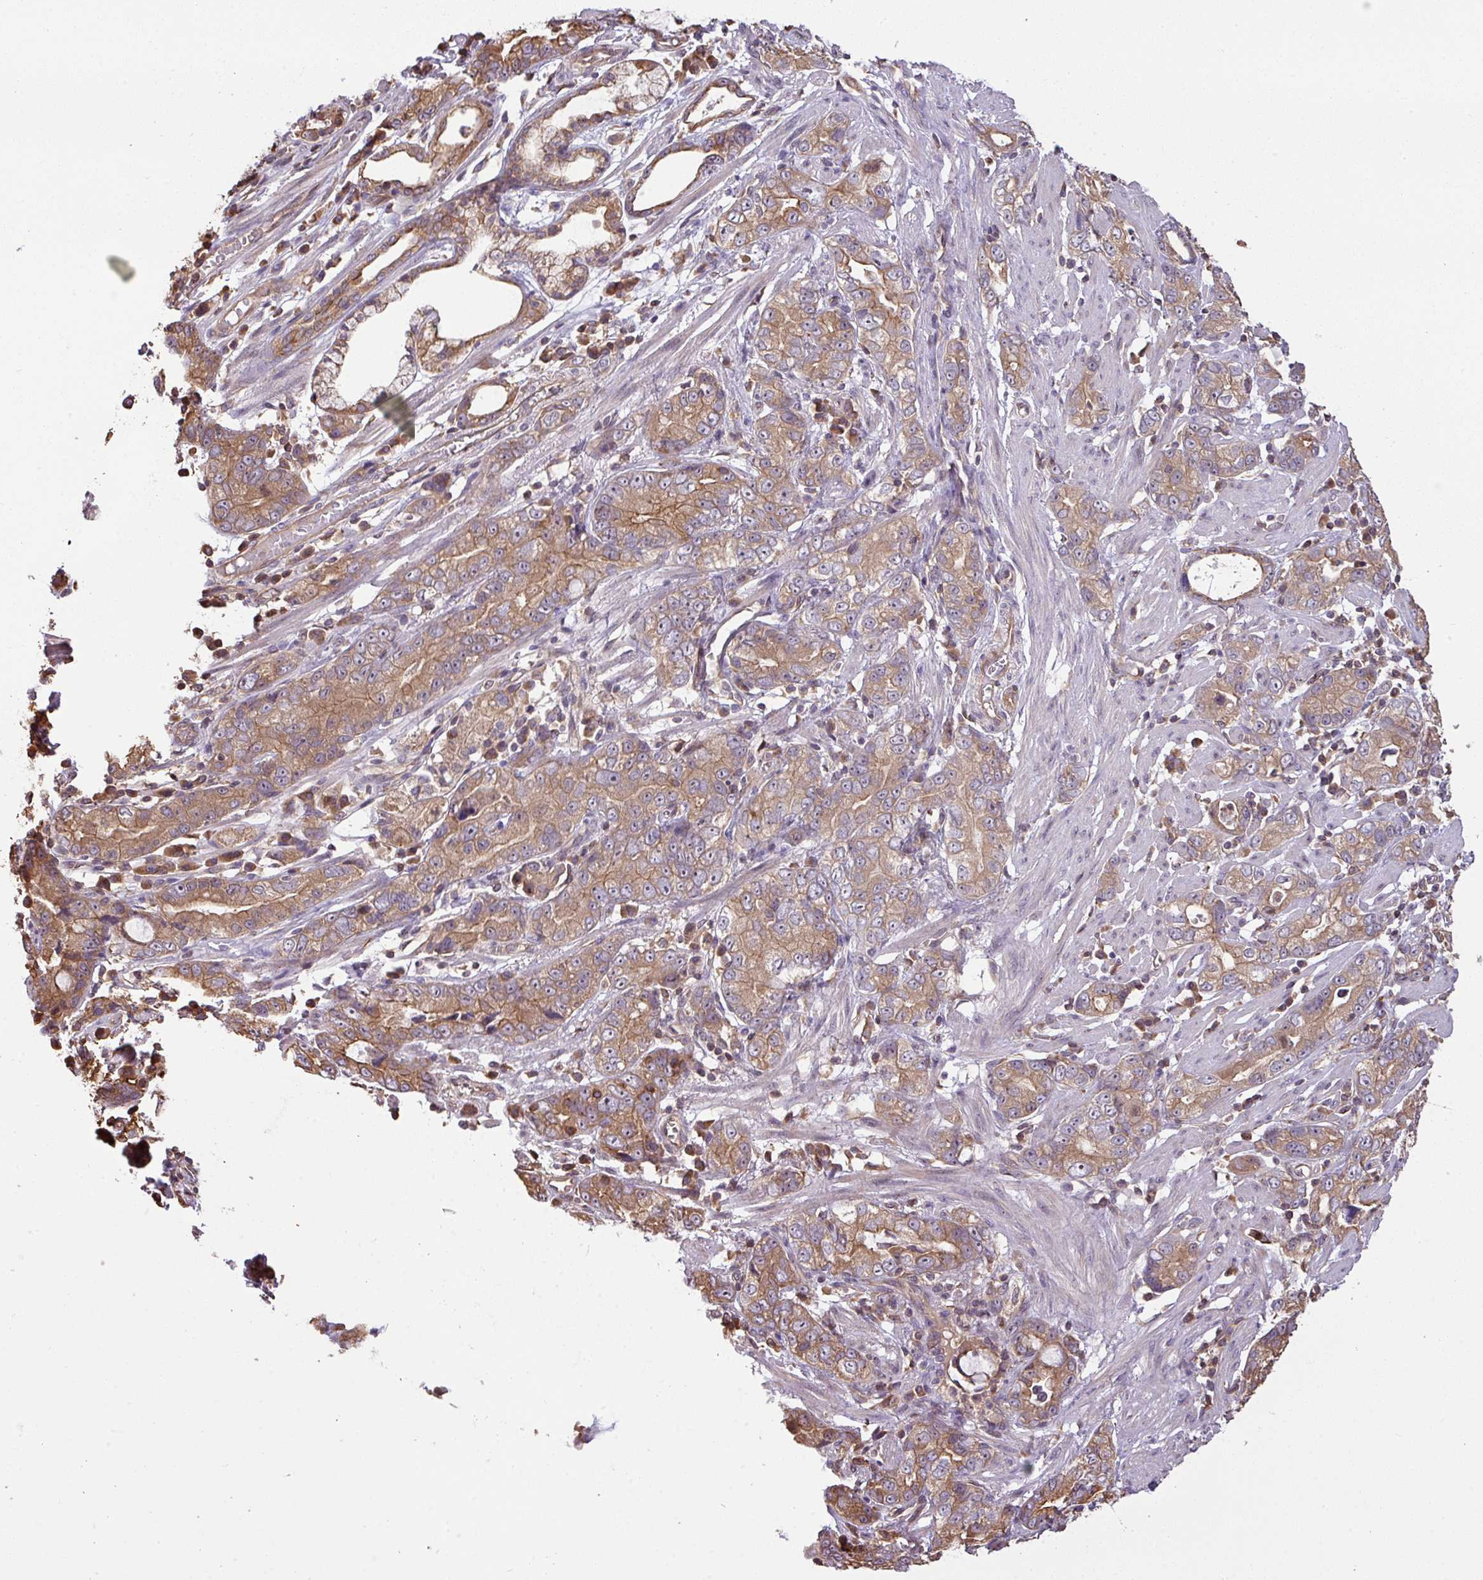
{"staining": {"intensity": "moderate", "quantity": ">75%", "location": "cytoplasmic/membranous,nuclear"}, "tissue": "stomach cancer", "cell_type": "Tumor cells", "image_type": "cancer", "snomed": [{"axis": "morphology", "description": "Adenocarcinoma, NOS"}, {"axis": "topography", "description": "Stomach"}], "caption": "Stomach adenocarcinoma stained with a brown dye exhibits moderate cytoplasmic/membranous and nuclear positive positivity in approximately >75% of tumor cells.", "gene": "VENTX", "patient": {"sex": "male", "age": 55}}